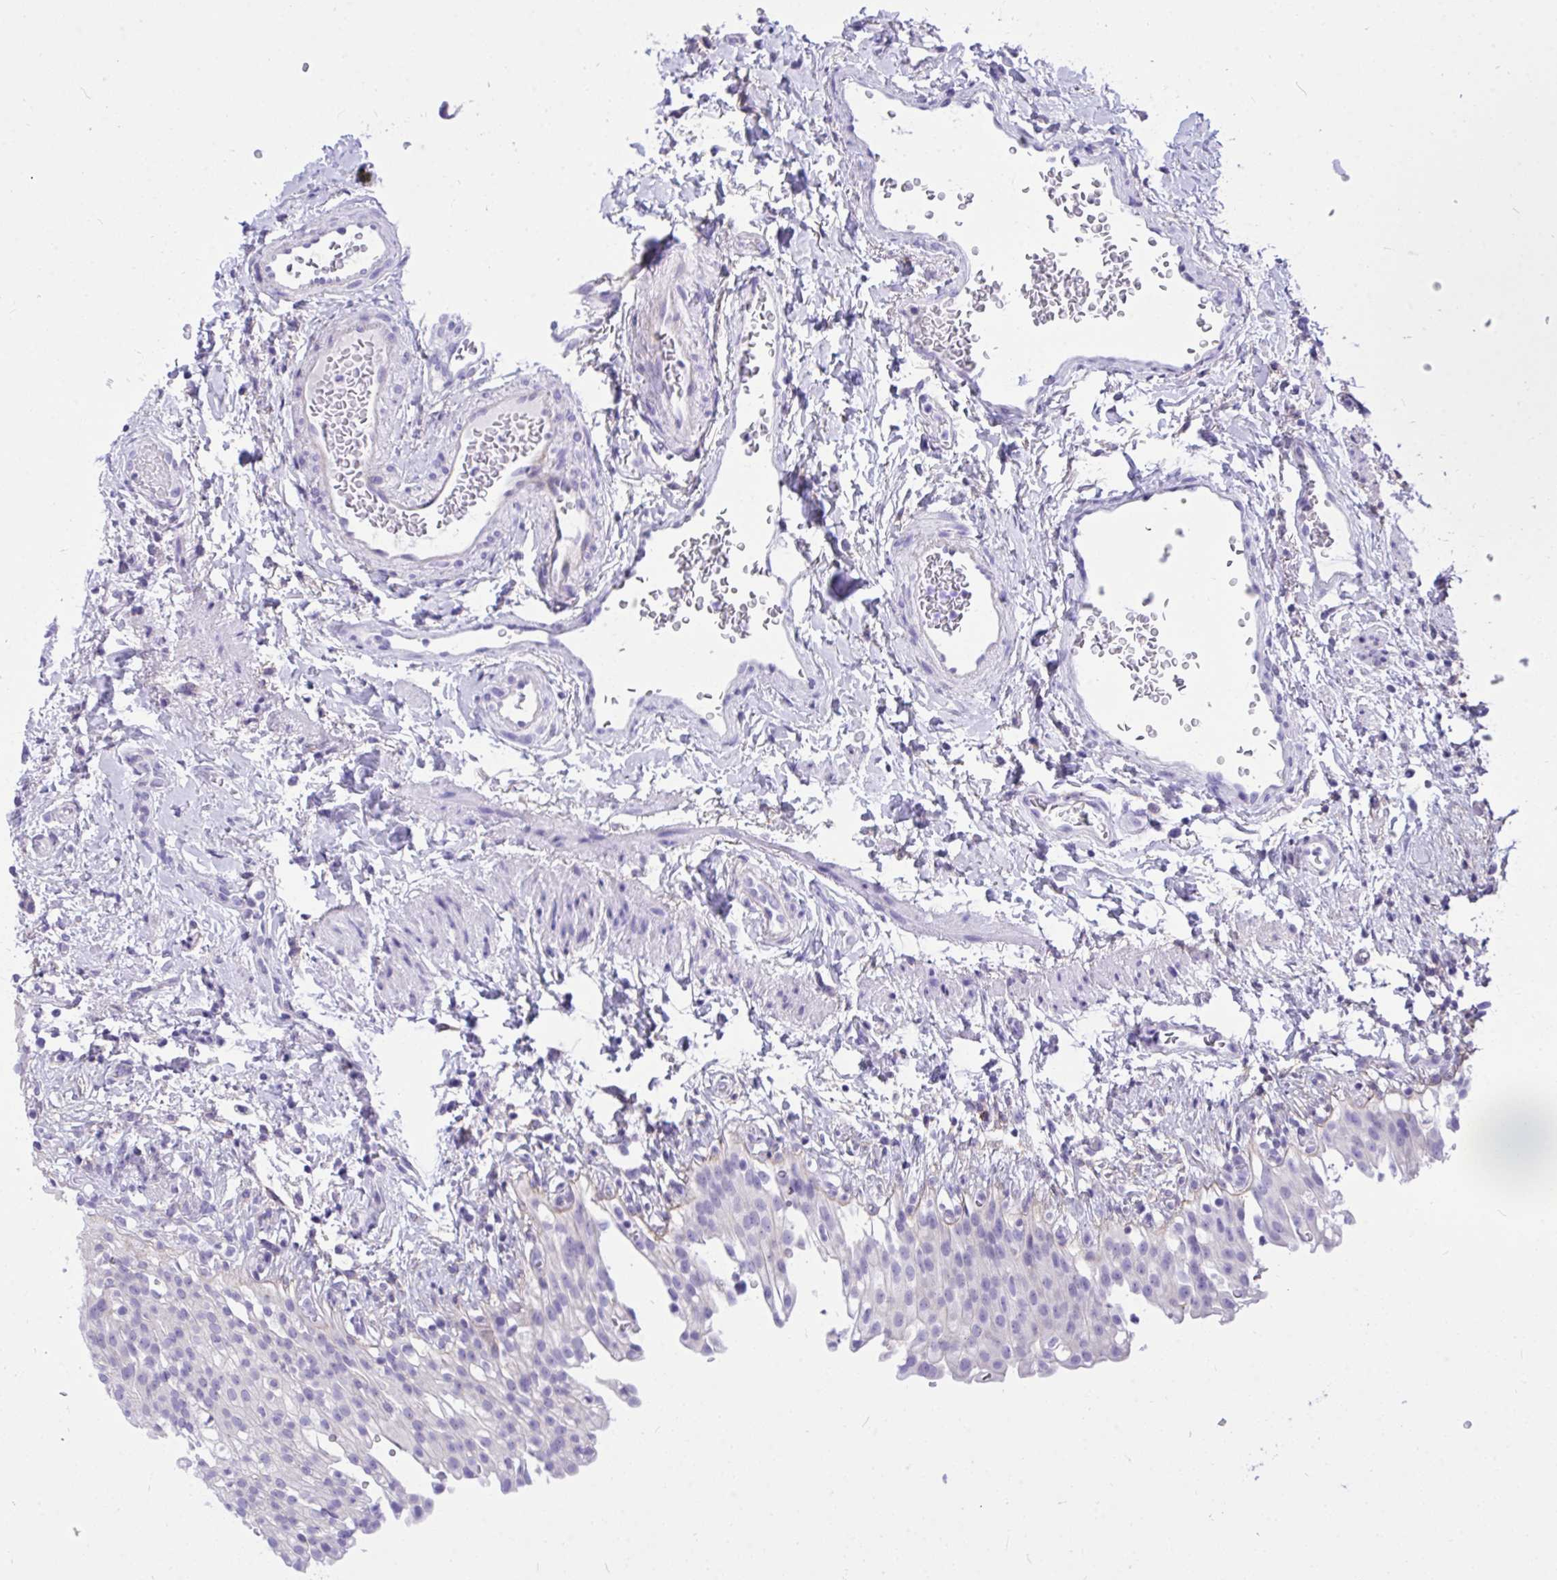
{"staining": {"intensity": "negative", "quantity": "none", "location": "none"}, "tissue": "urinary bladder", "cell_type": "Urothelial cells", "image_type": "normal", "snomed": [{"axis": "morphology", "description": "Normal tissue, NOS"}, {"axis": "topography", "description": "Urinary bladder"}, {"axis": "topography", "description": "Peripheral nerve tissue"}], "caption": "This histopathology image is of benign urinary bladder stained with immunohistochemistry (IHC) to label a protein in brown with the nuclei are counter-stained blue. There is no positivity in urothelial cells.", "gene": "TLN2", "patient": {"sex": "female", "age": 60}}